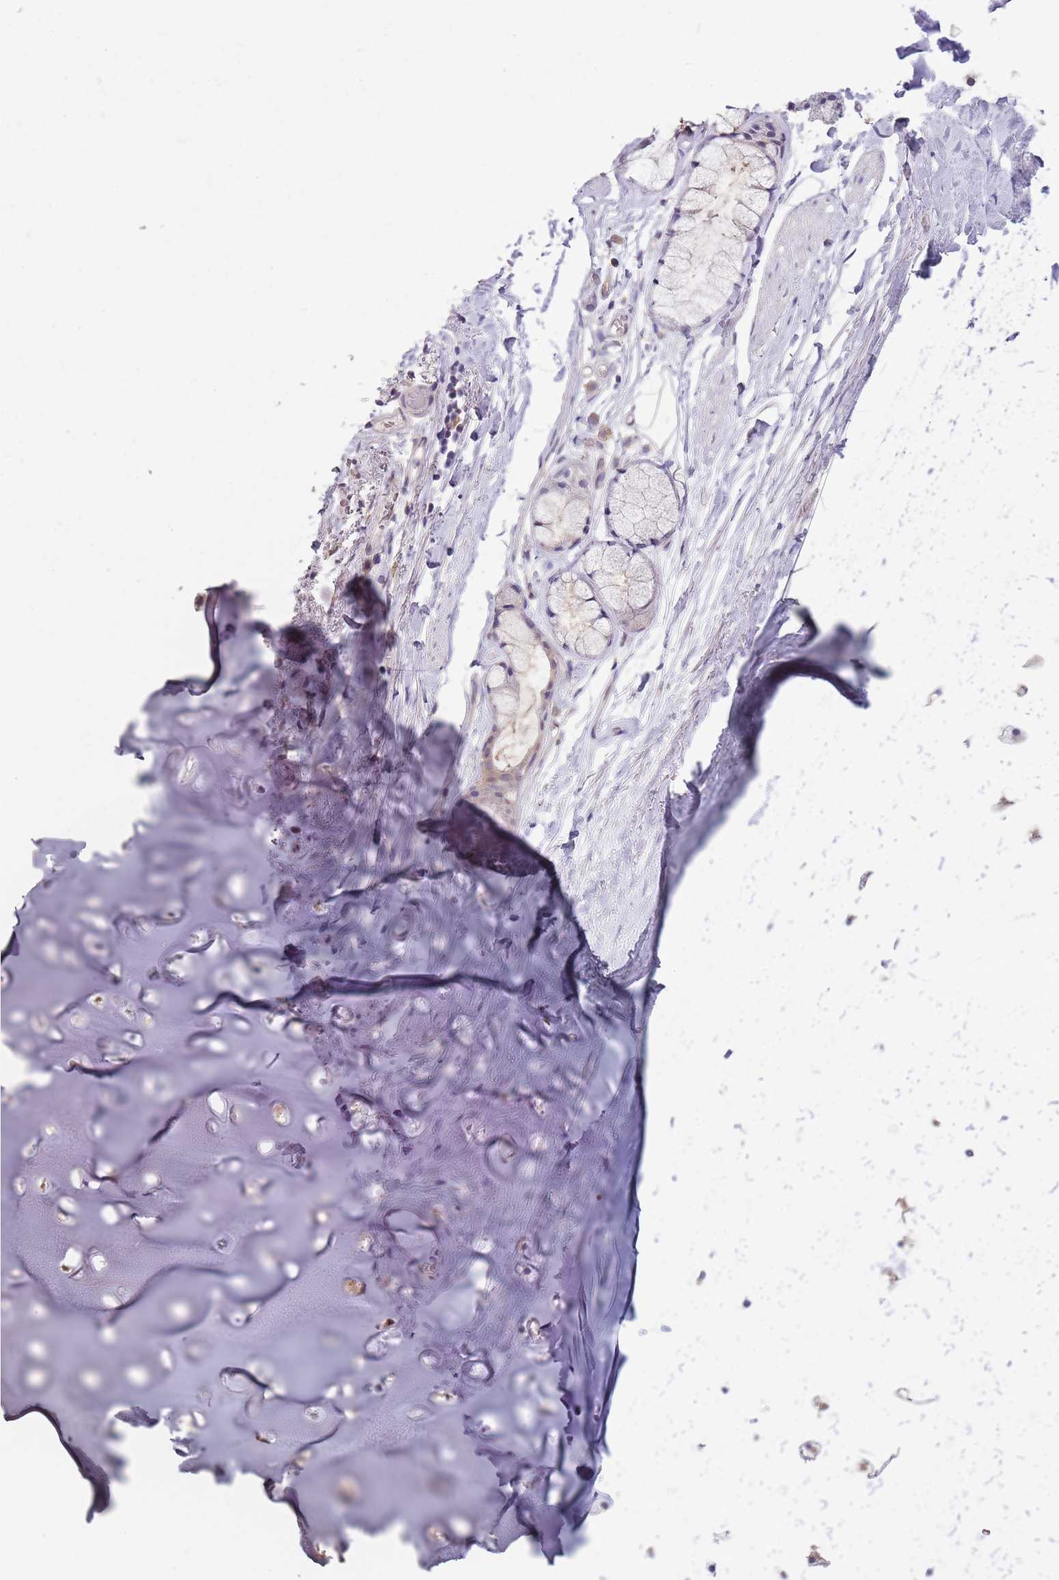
{"staining": {"intensity": "negative", "quantity": "none", "location": "none"}, "tissue": "adipose tissue", "cell_type": "Adipocytes", "image_type": "normal", "snomed": [{"axis": "morphology", "description": "Normal tissue, NOS"}, {"axis": "topography", "description": "Lymph node"}, {"axis": "topography", "description": "Bronchus"}], "caption": "DAB immunohistochemical staining of unremarkable adipose tissue displays no significant expression in adipocytes. Brightfield microscopy of immunohistochemistry stained with DAB (3,3'-diaminobenzidine) (brown) and hematoxylin (blue), captured at high magnification.", "gene": "CAPN9", "patient": {"sex": "male", "age": 63}}